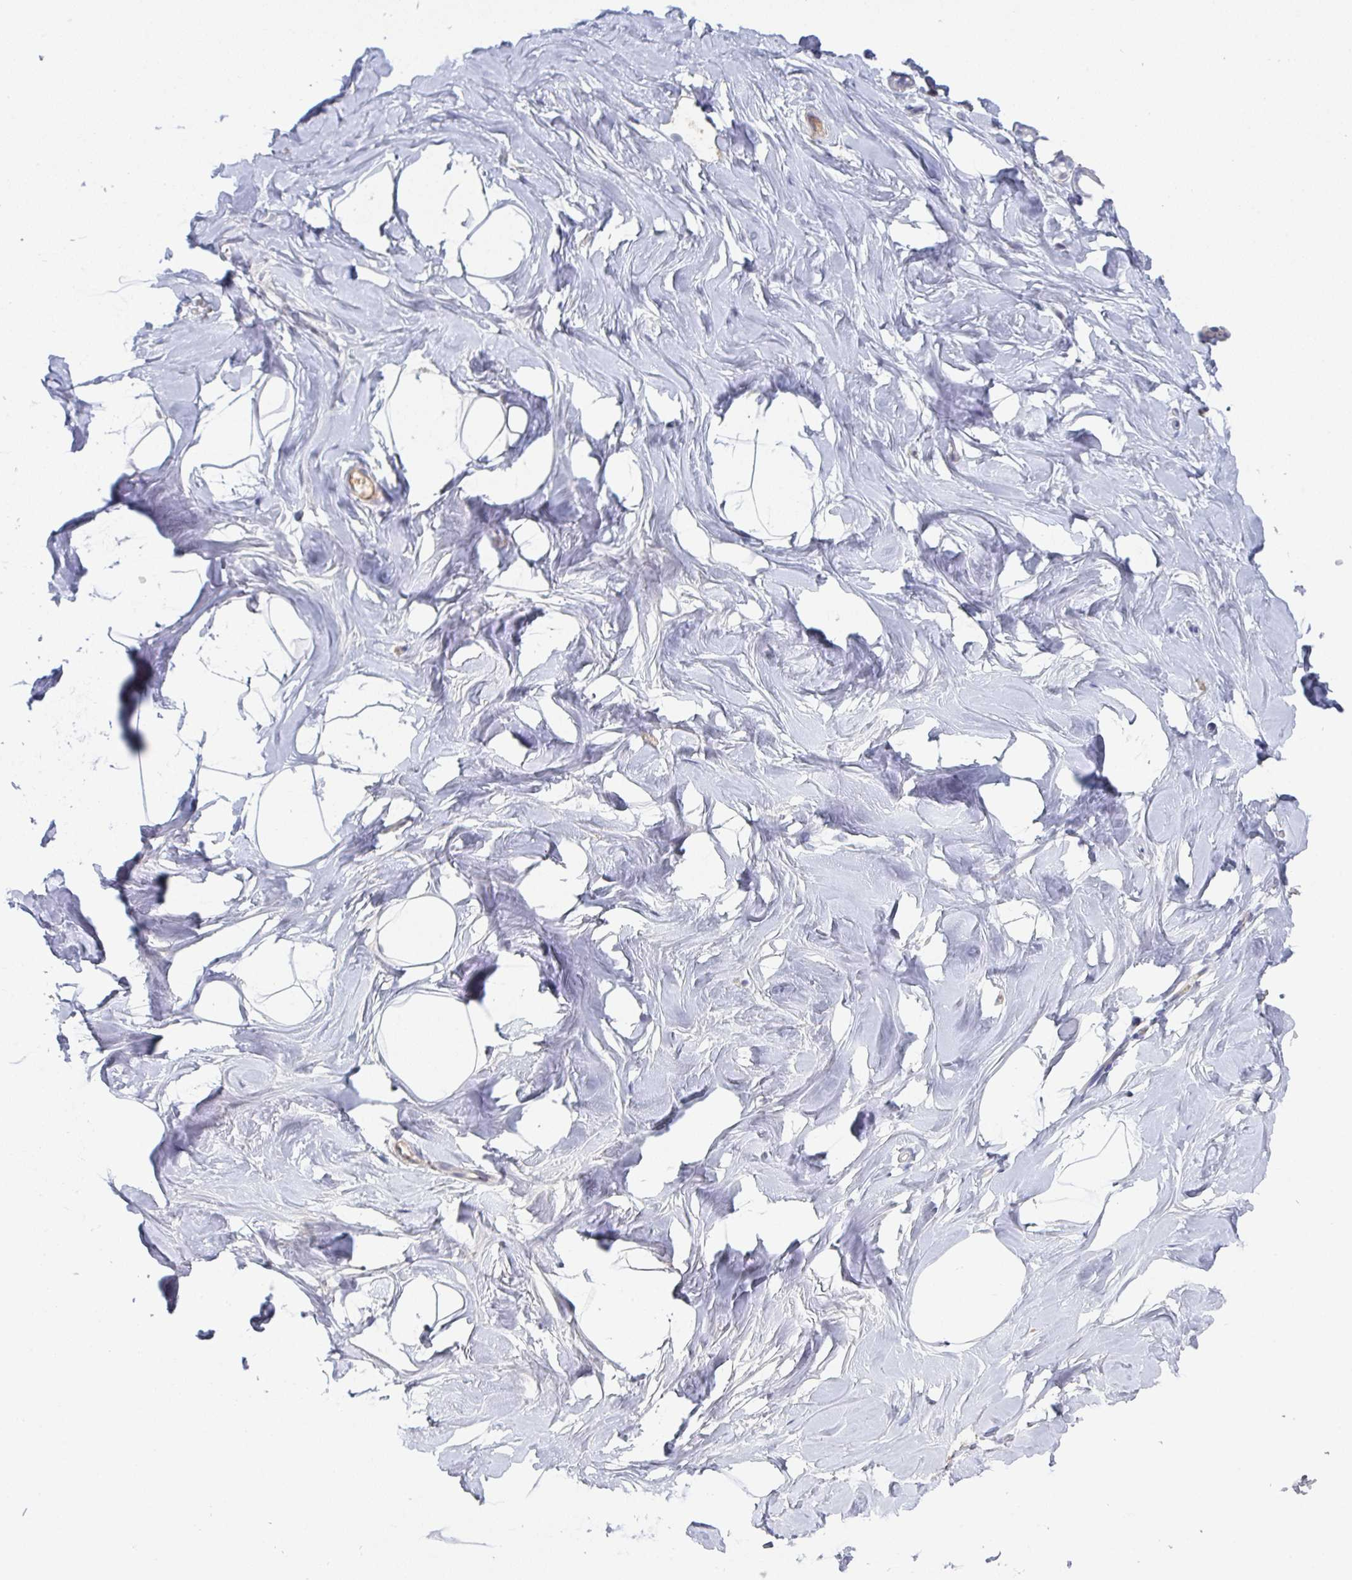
{"staining": {"intensity": "negative", "quantity": "none", "location": "none"}, "tissue": "breast", "cell_type": "Adipocytes", "image_type": "normal", "snomed": [{"axis": "morphology", "description": "Normal tissue, NOS"}, {"axis": "topography", "description": "Breast"}], "caption": "IHC photomicrograph of unremarkable breast stained for a protein (brown), which displays no positivity in adipocytes.", "gene": "HGFAC", "patient": {"sex": "female", "age": 32}}